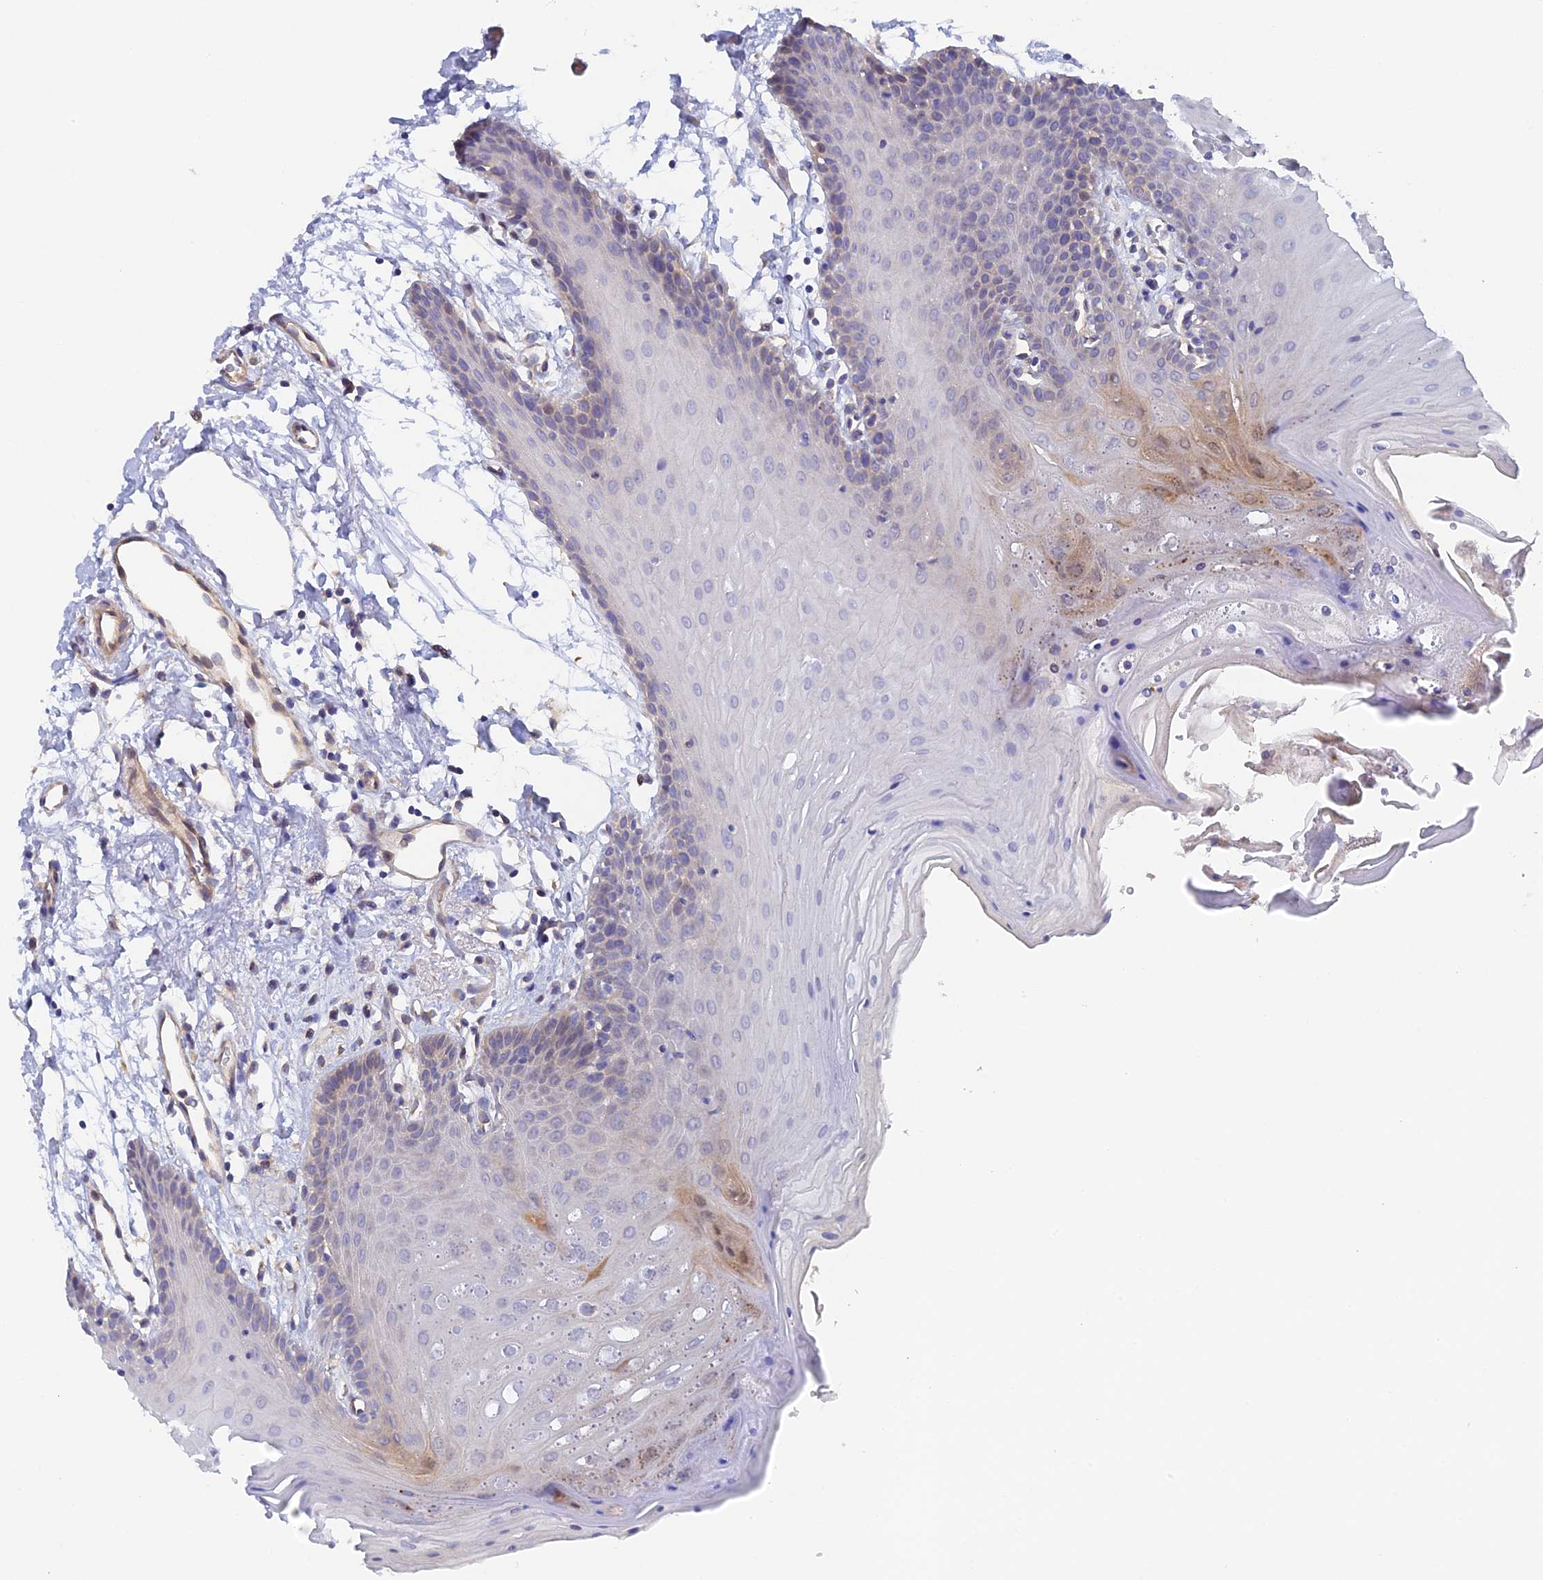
{"staining": {"intensity": "weak", "quantity": "<25%", "location": "cytoplasmic/membranous"}, "tissue": "oral mucosa", "cell_type": "Squamous epithelial cells", "image_type": "normal", "snomed": [{"axis": "morphology", "description": "Normal tissue, NOS"}, {"axis": "topography", "description": "Skeletal muscle"}, {"axis": "topography", "description": "Oral tissue"}, {"axis": "topography", "description": "Salivary gland"}, {"axis": "topography", "description": "Peripheral nerve tissue"}], "caption": "Unremarkable oral mucosa was stained to show a protein in brown. There is no significant staining in squamous epithelial cells. (Stains: DAB immunohistochemistry with hematoxylin counter stain, Microscopy: brightfield microscopy at high magnification).", "gene": "FZR1", "patient": {"sex": "male", "age": 54}}